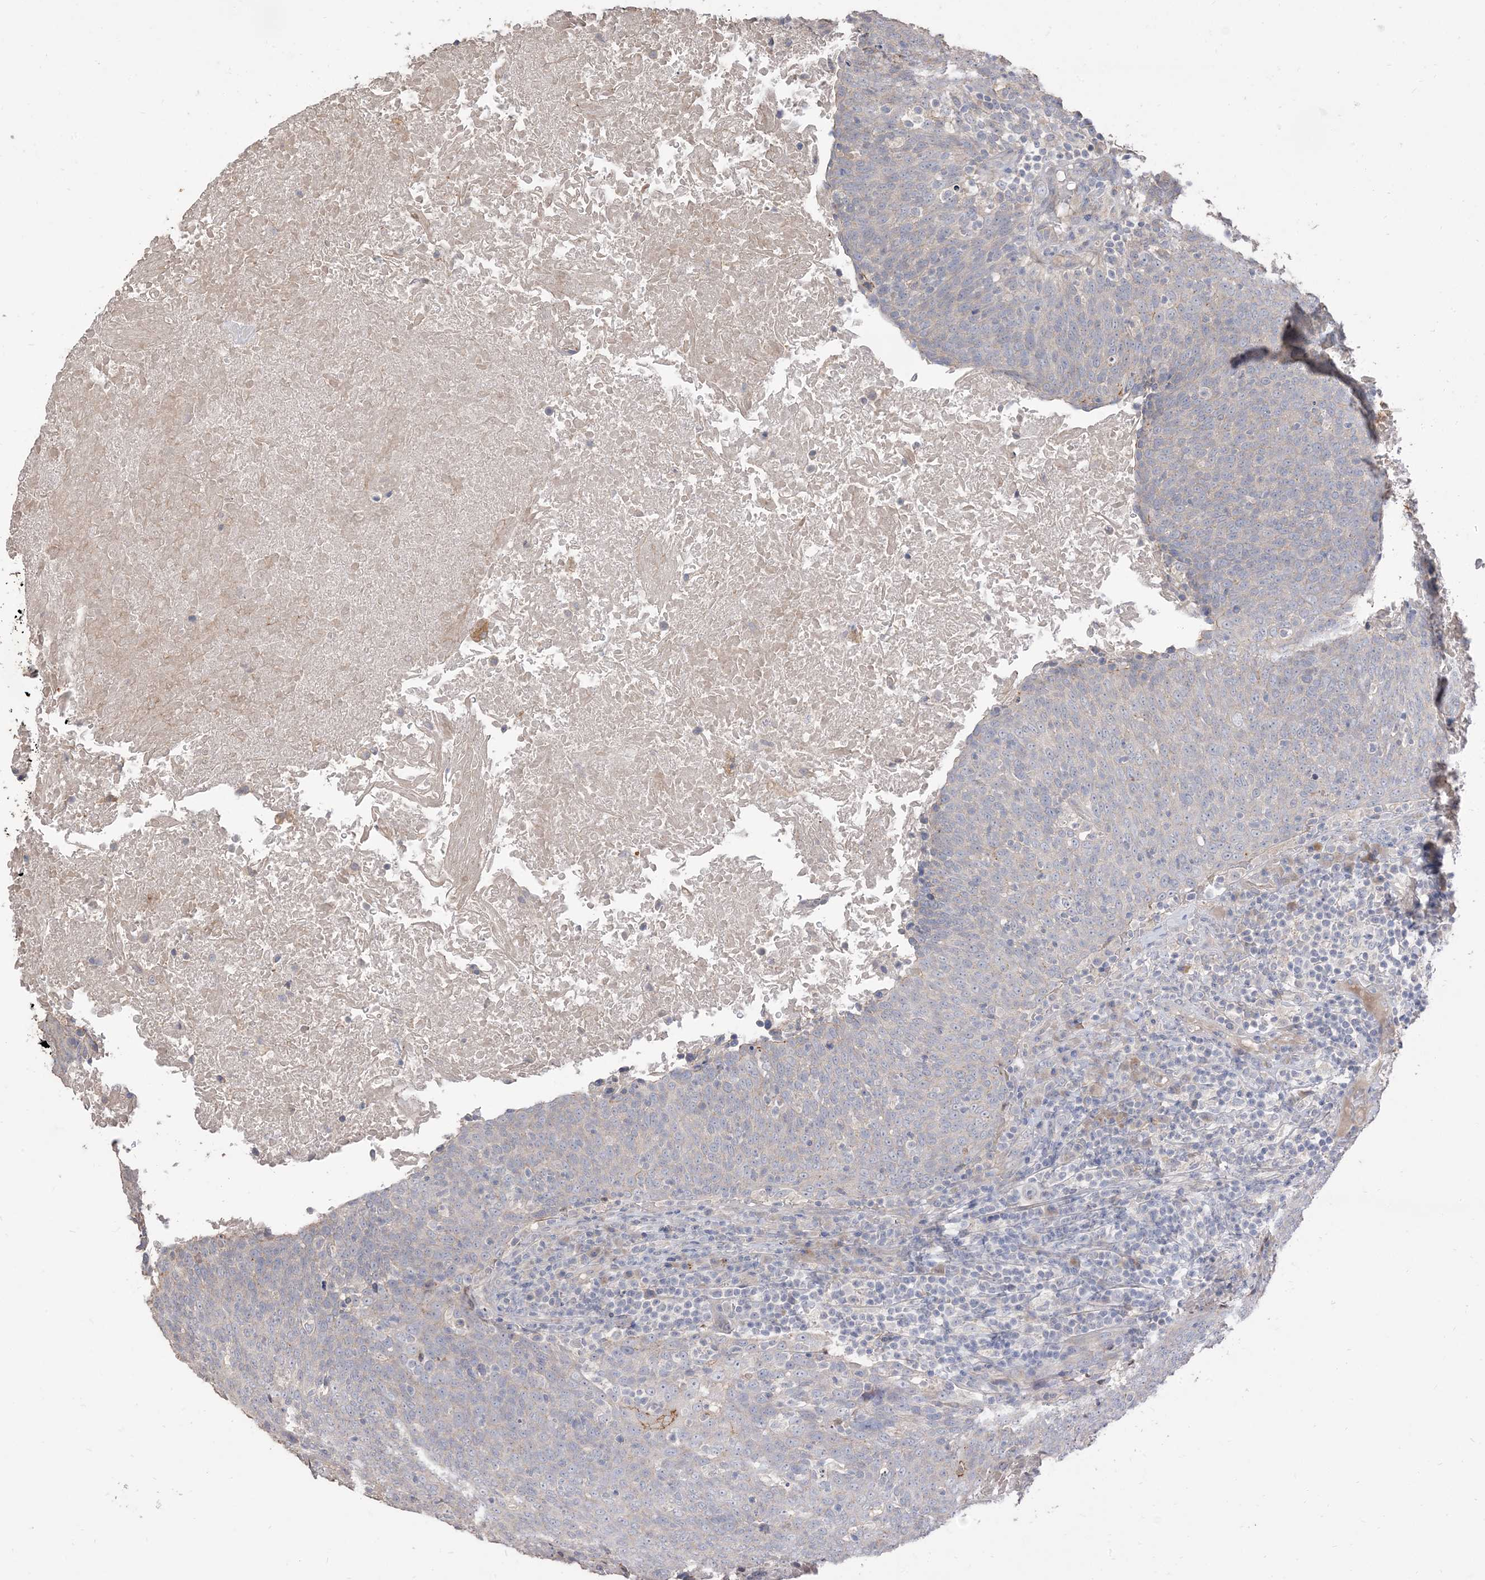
{"staining": {"intensity": "weak", "quantity": "<25%", "location": "cytoplasmic/membranous"}, "tissue": "head and neck cancer", "cell_type": "Tumor cells", "image_type": "cancer", "snomed": [{"axis": "morphology", "description": "Squamous cell carcinoma, NOS"}, {"axis": "morphology", "description": "Squamous cell carcinoma, metastatic, NOS"}, {"axis": "topography", "description": "Lymph node"}, {"axis": "topography", "description": "Head-Neck"}], "caption": "Immunohistochemistry (IHC) image of human head and neck squamous cell carcinoma stained for a protein (brown), which demonstrates no expression in tumor cells.", "gene": "RNF175", "patient": {"sex": "male", "age": 62}}